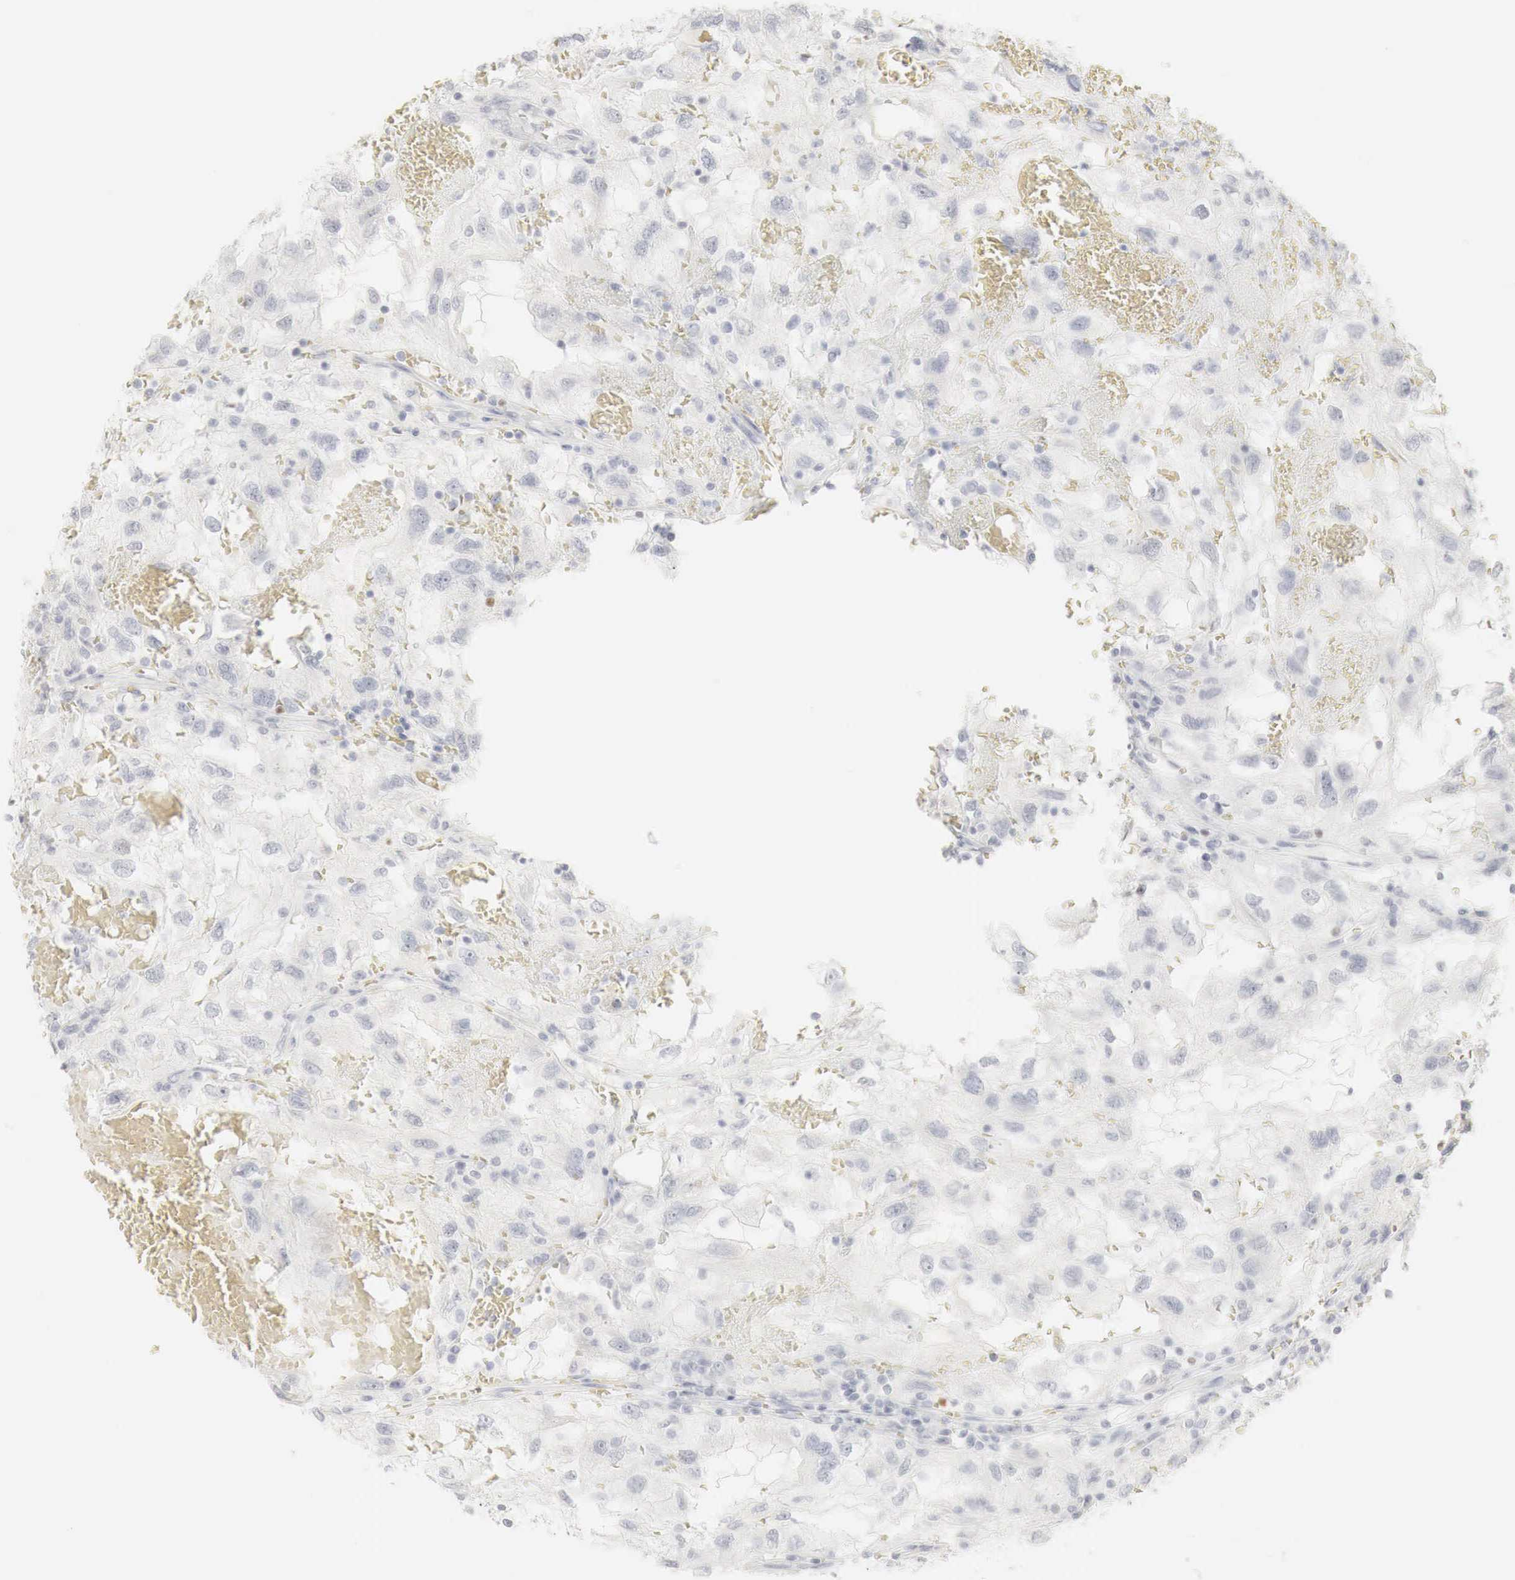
{"staining": {"intensity": "negative", "quantity": "none", "location": "none"}, "tissue": "renal cancer", "cell_type": "Tumor cells", "image_type": "cancer", "snomed": [{"axis": "morphology", "description": "Normal tissue, NOS"}, {"axis": "morphology", "description": "Adenocarcinoma, NOS"}, {"axis": "topography", "description": "Kidney"}], "caption": "Immunohistochemistry (IHC) histopathology image of human adenocarcinoma (renal) stained for a protein (brown), which reveals no expression in tumor cells. (DAB immunohistochemistry (IHC) visualized using brightfield microscopy, high magnification).", "gene": "TP63", "patient": {"sex": "male", "age": 71}}